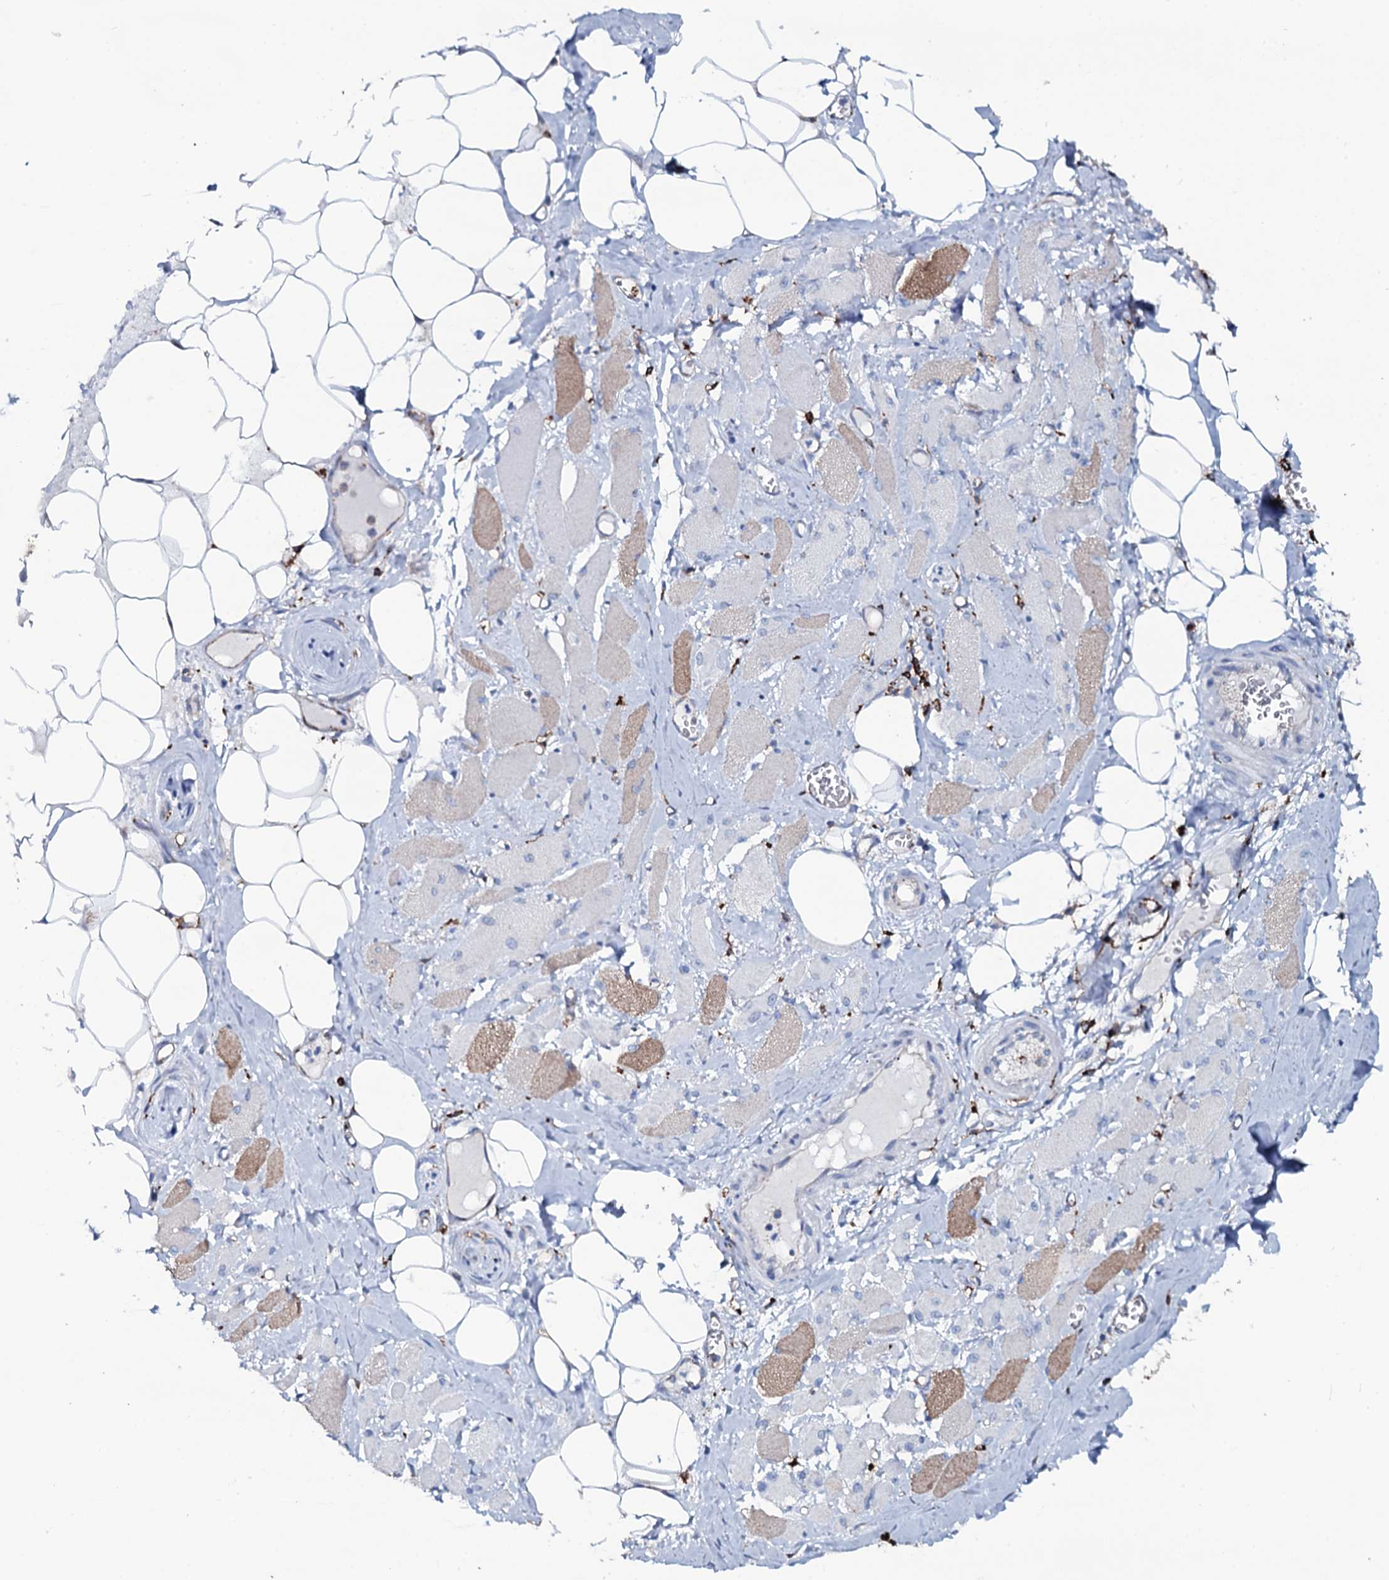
{"staining": {"intensity": "moderate", "quantity": "<25%", "location": "cytoplasmic/membranous"}, "tissue": "skeletal muscle", "cell_type": "Myocytes", "image_type": "normal", "snomed": [{"axis": "morphology", "description": "Normal tissue, NOS"}, {"axis": "morphology", "description": "Basal cell carcinoma"}, {"axis": "topography", "description": "Skeletal muscle"}], "caption": "The immunohistochemical stain labels moderate cytoplasmic/membranous staining in myocytes of normal skeletal muscle. Nuclei are stained in blue.", "gene": "OSBPL2", "patient": {"sex": "female", "age": 64}}